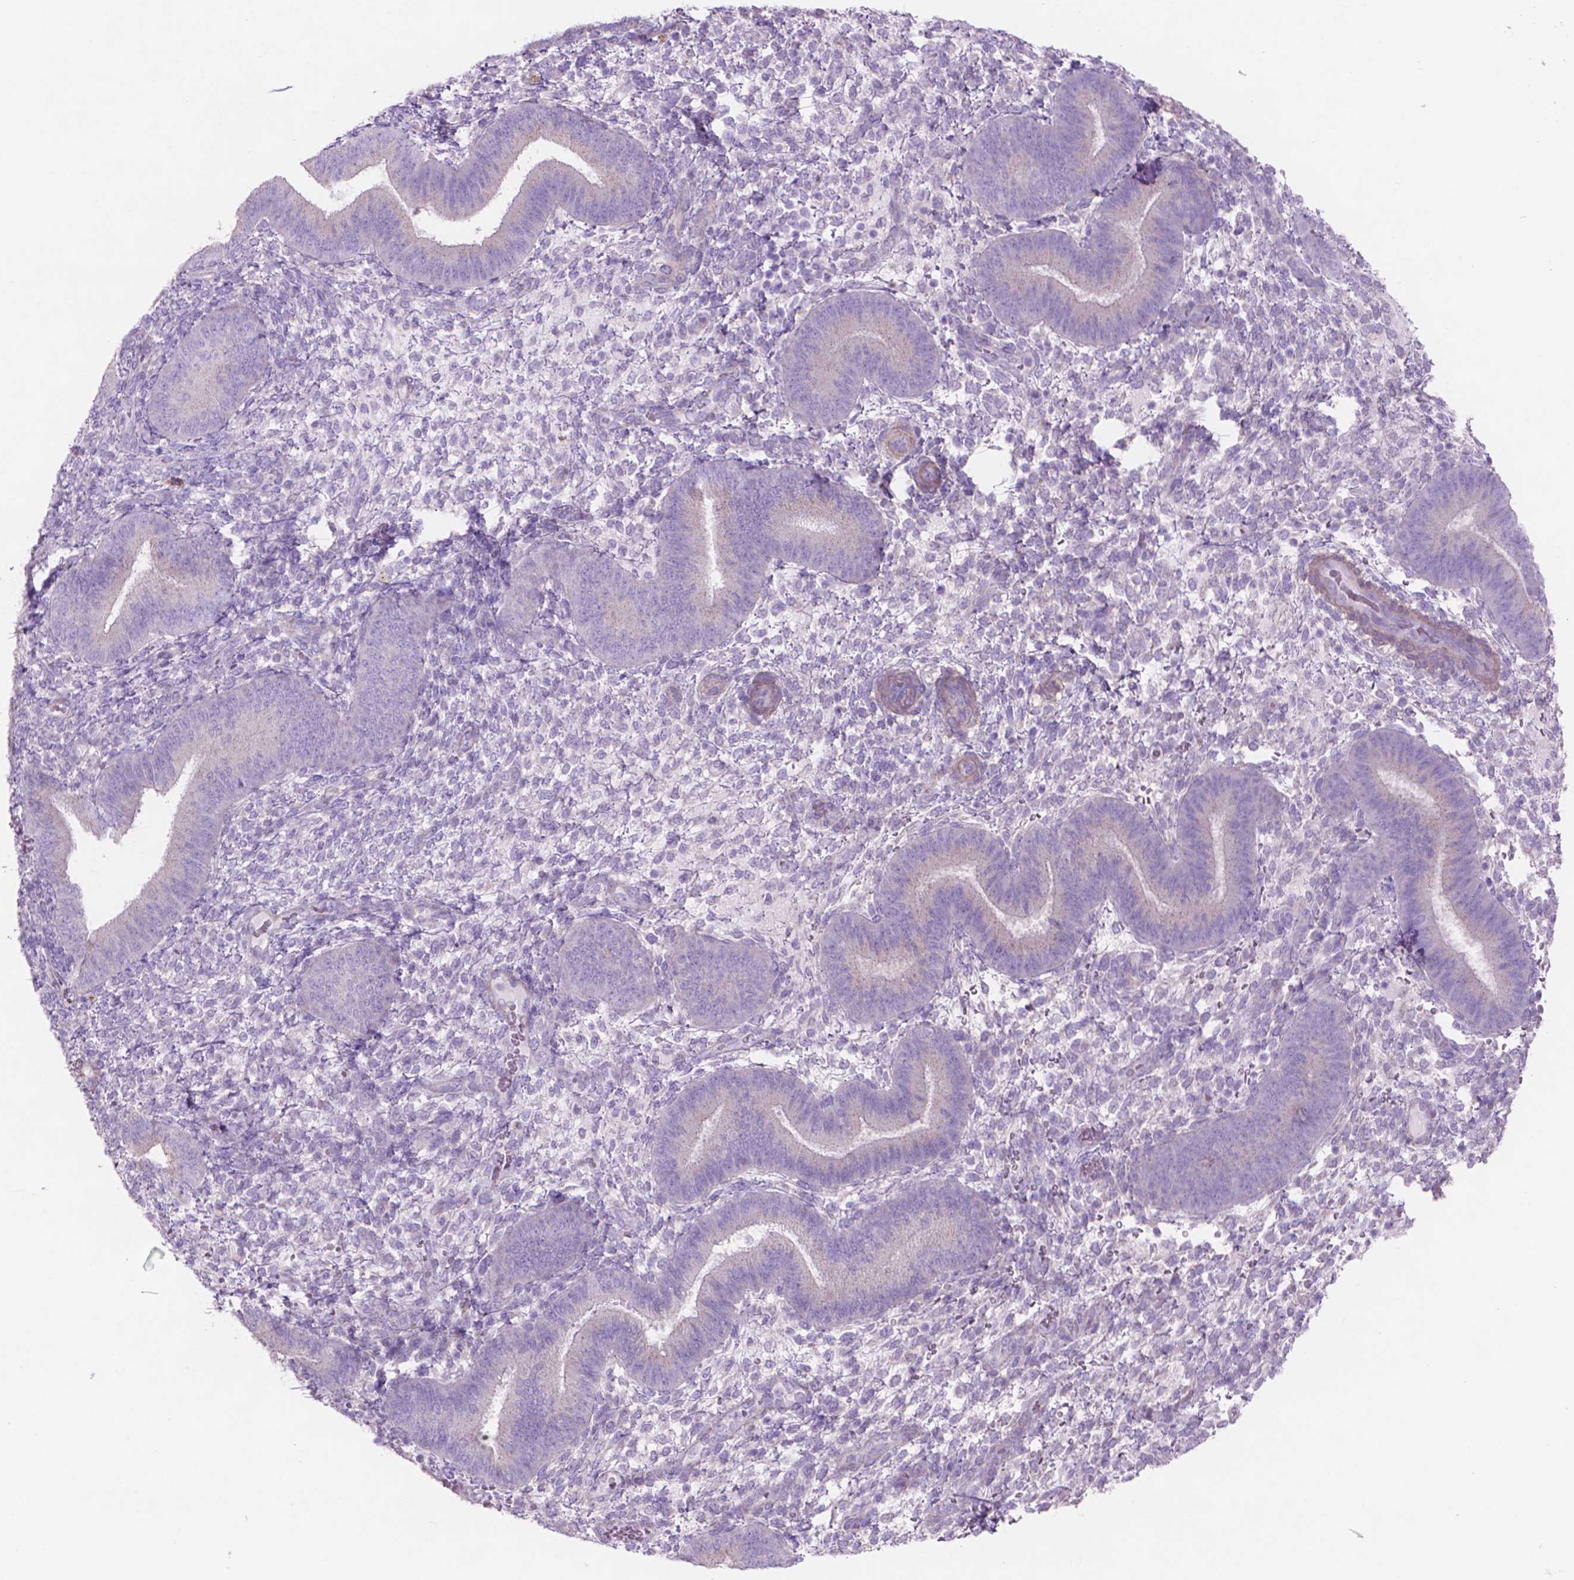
{"staining": {"intensity": "negative", "quantity": "none", "location": "none"}, "tissue": "endometrium", "cell_type": "Cells in endometrial stroma", "image_type": "normal", "snomed": [{"axis": "morphology", "description": "Normal tissue, NOS"}, {"axis": "topography", "description": "Endometrium"}], "caption": "IHC of unremarkable endometrium reveals no staining in cells in endometrial stroma.", "gene": "AQP10", "patient": {"sex": "female", "age": 39}}